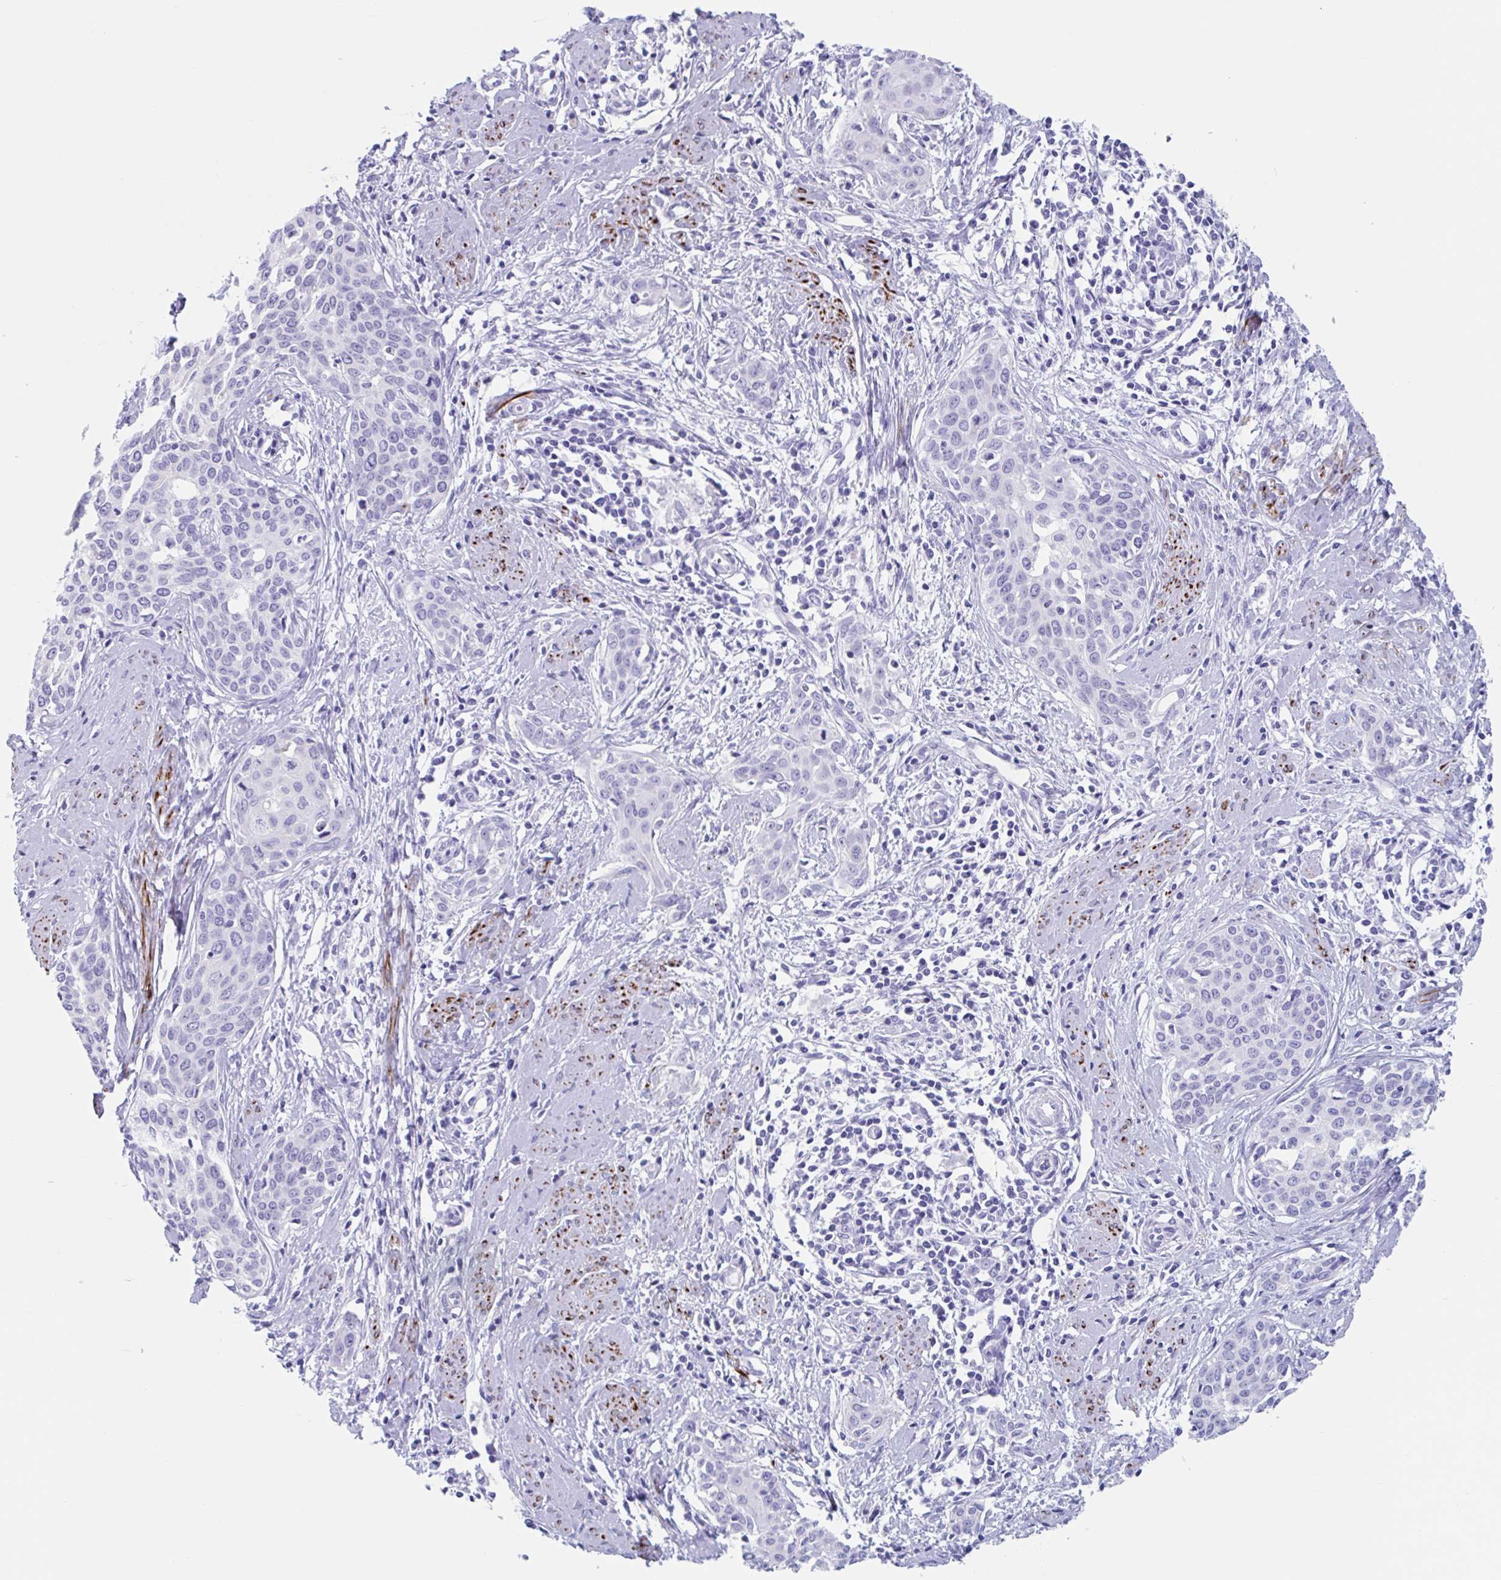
{"staining": {"intensity": "negative", "quantity": "none", "location": "none"}, "tissue": "cervical cancer", "cell_type": "Tumor cells", "image_type": "cancer", "snomed": [{"axis": "morphology", "description": "Squamous cell carcinoma, NOS"}, {"axis": "topography", "description": "Cervix"}], "caption": "Immunohistochemical staining of human cervical cancer (squamous cell carcinoma) reveals no significant positivity in tumor cells.", "gene": "CPTP", "patient": {"sex": "female", "age": 46}}